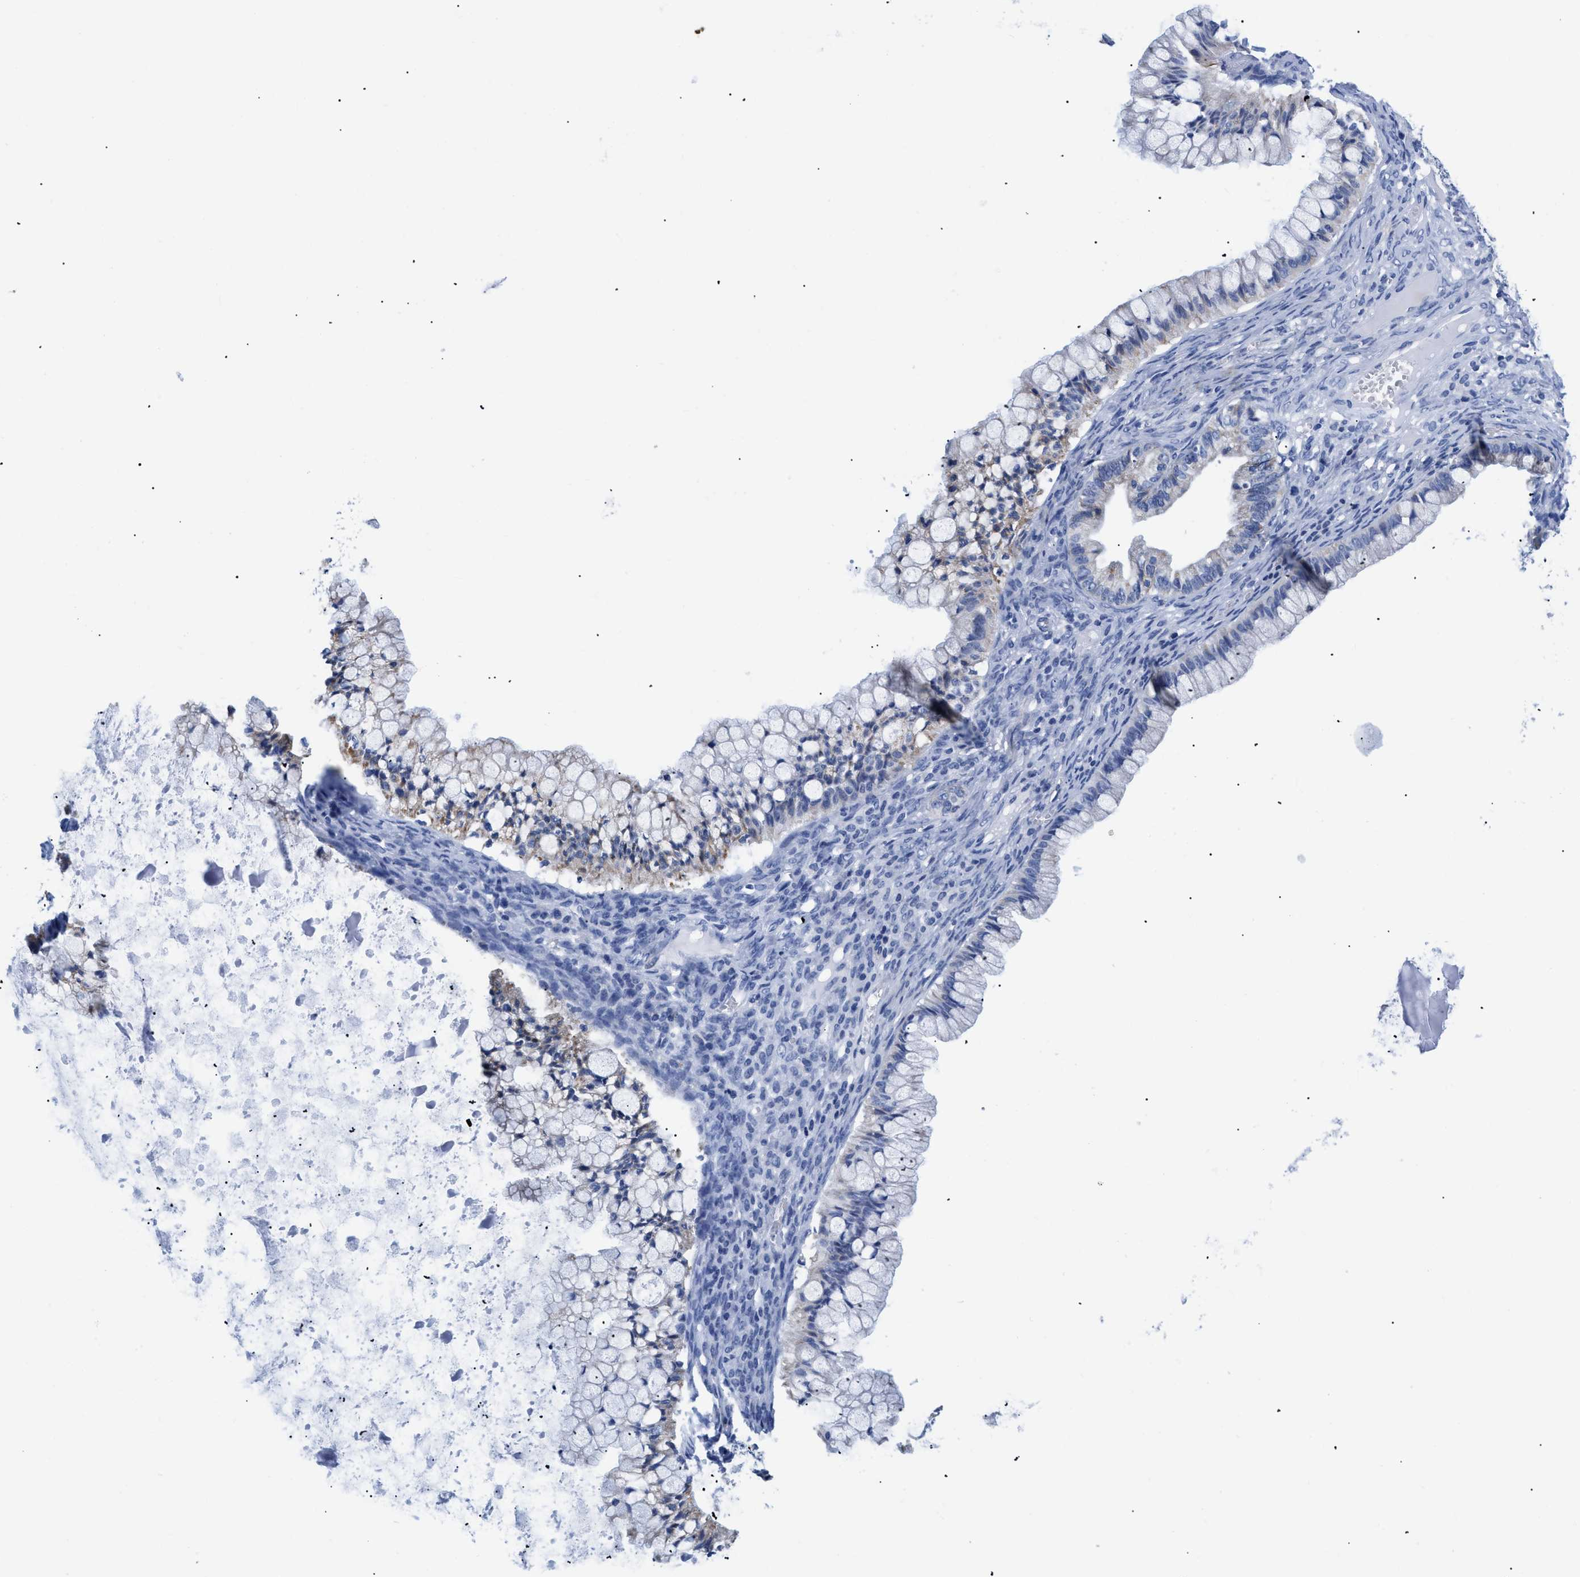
{"staining": {"intensity": "weak", "quantity": "<25%", "location": "cytoplasmic/membranous"}, "tissue": "ovarian cancer", "cell_type": "Tumor cells", "image_type": "cancer", "snomed": [{"axis": "morphology", "description": "Cystadenocarcinoma, mucinous, NOS"}, {"axis": "topography", "description": "Ovary"}], "caption": "An immunohistochemistry (IHC) image of mucinous cystadenocarcinoma (ovarian) is shown. There is no staining in tumor cells of mucinous cystadenocarcinoma (ovarian).", "gene": "GPR149", "patient": {"sex": "female", "age": 57}}